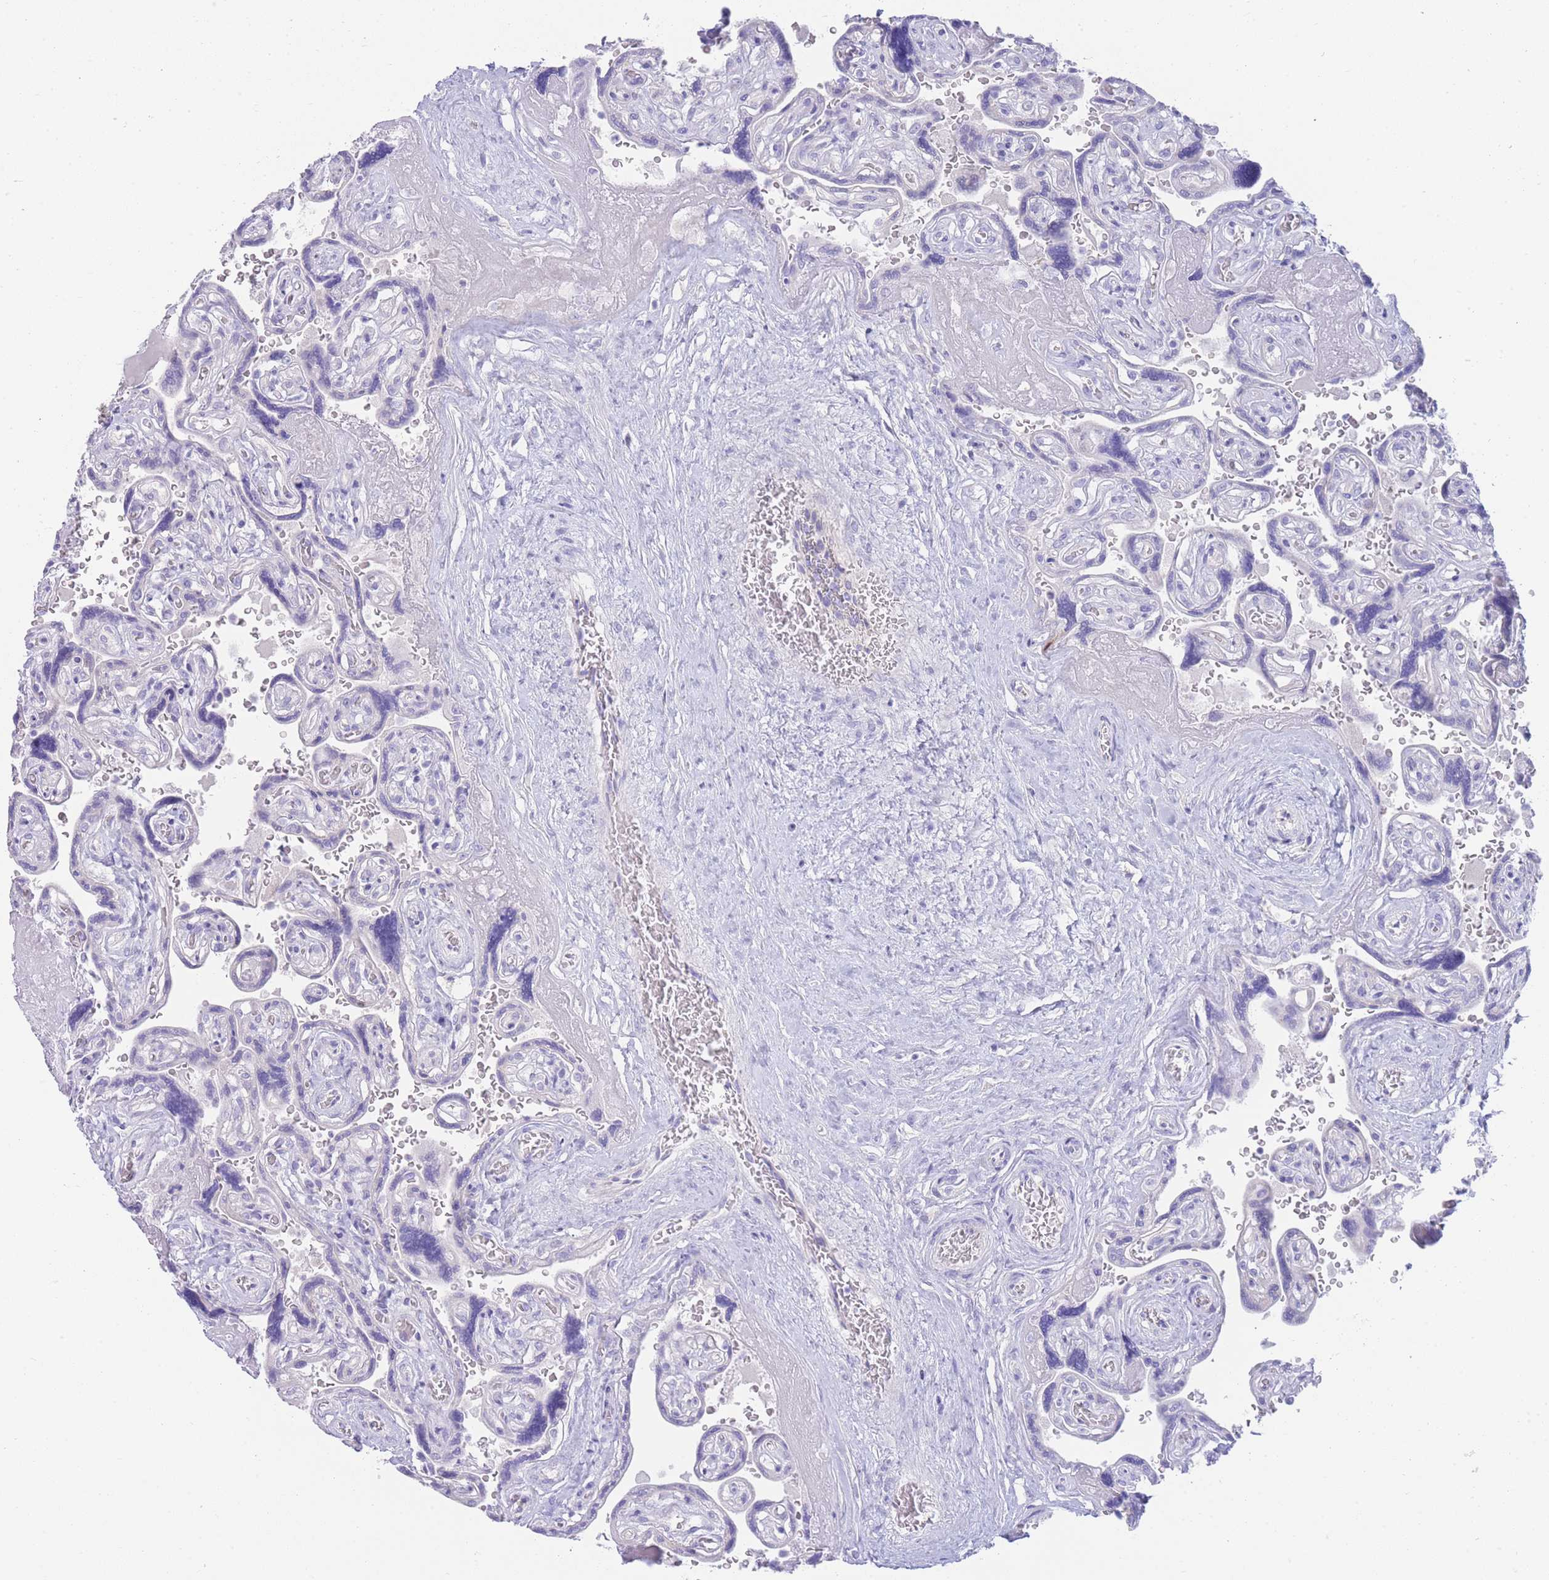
{"staining": {"intensity": "negative", "quantity": "none", "location": "none"}, "tissue": "placenta", "cell_type": "Decidual cells", "image_type": "normal", "snomed": [{"axis": "morphology", "description": "Normal tissue, NOS"}, {"axis": "topography", "description": "Placenta"}], "caption": "DAB immunohistochemical staining of normal placenta demonstrates no significant positivity in decidual cells.", "gene": "LRRC37A2", "patient": {"sex": "female", "age": 32}}